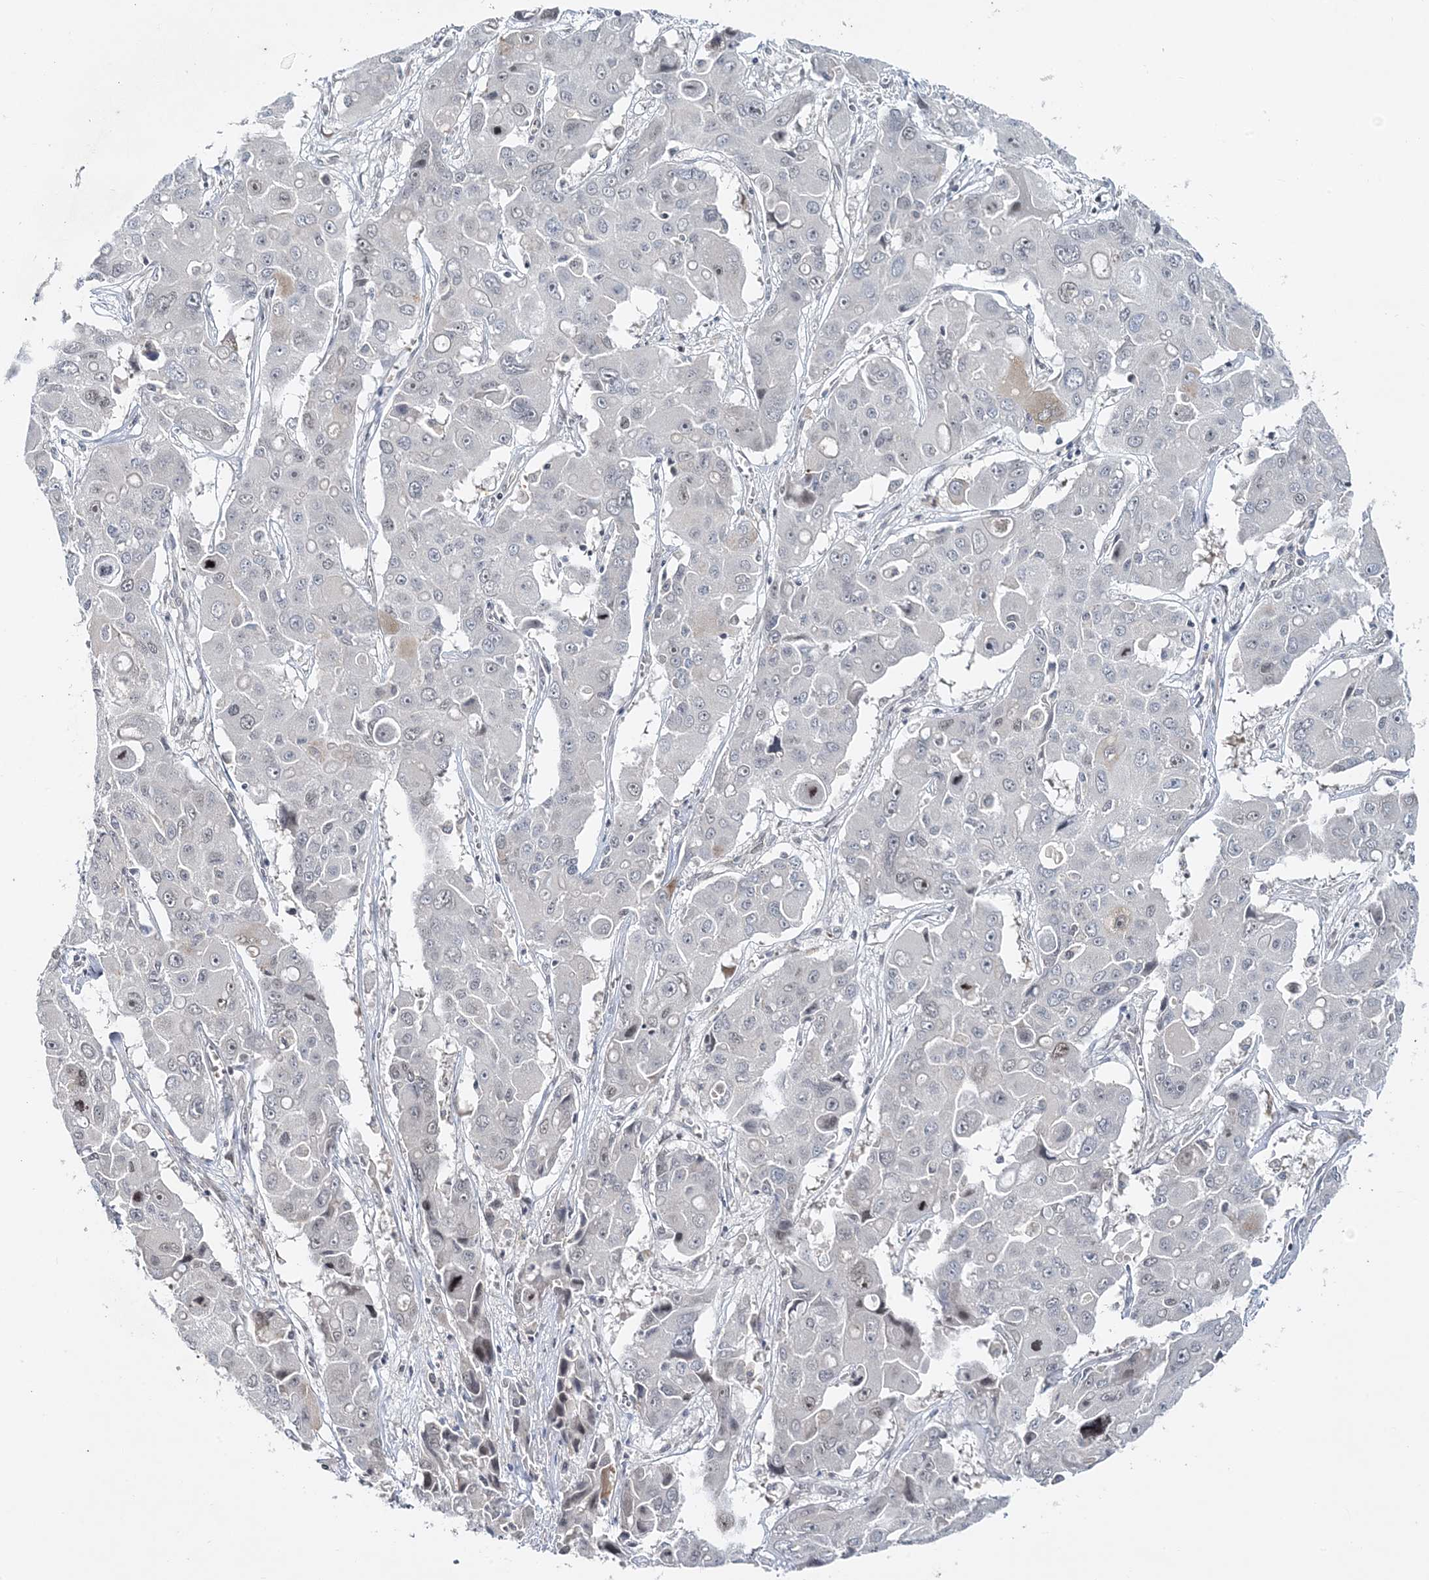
{"staining": {"intensity": "negative", "quantity": "none", "location": "none"}, "tissue": "liver cancer", "cell_type": "Tumor cells", "image_type": "cancer", "snomed": [{"axis": "morphology", "description": "Cholangiocarcinoma"}, {"axis": "topography", "description": "Liver"}], "caption": "Immunohistochemical staining of cholangiocarcinoma (liver) demonstrates no significant staining in tumor cells. The staining was performed using DAB to visualize the protein expression in brown, while the nuclei were stained in blue with hematoxylin (Magnification: 20x).", "gene": "LEXM", "patient": {"sex": "male", "age": 67}}